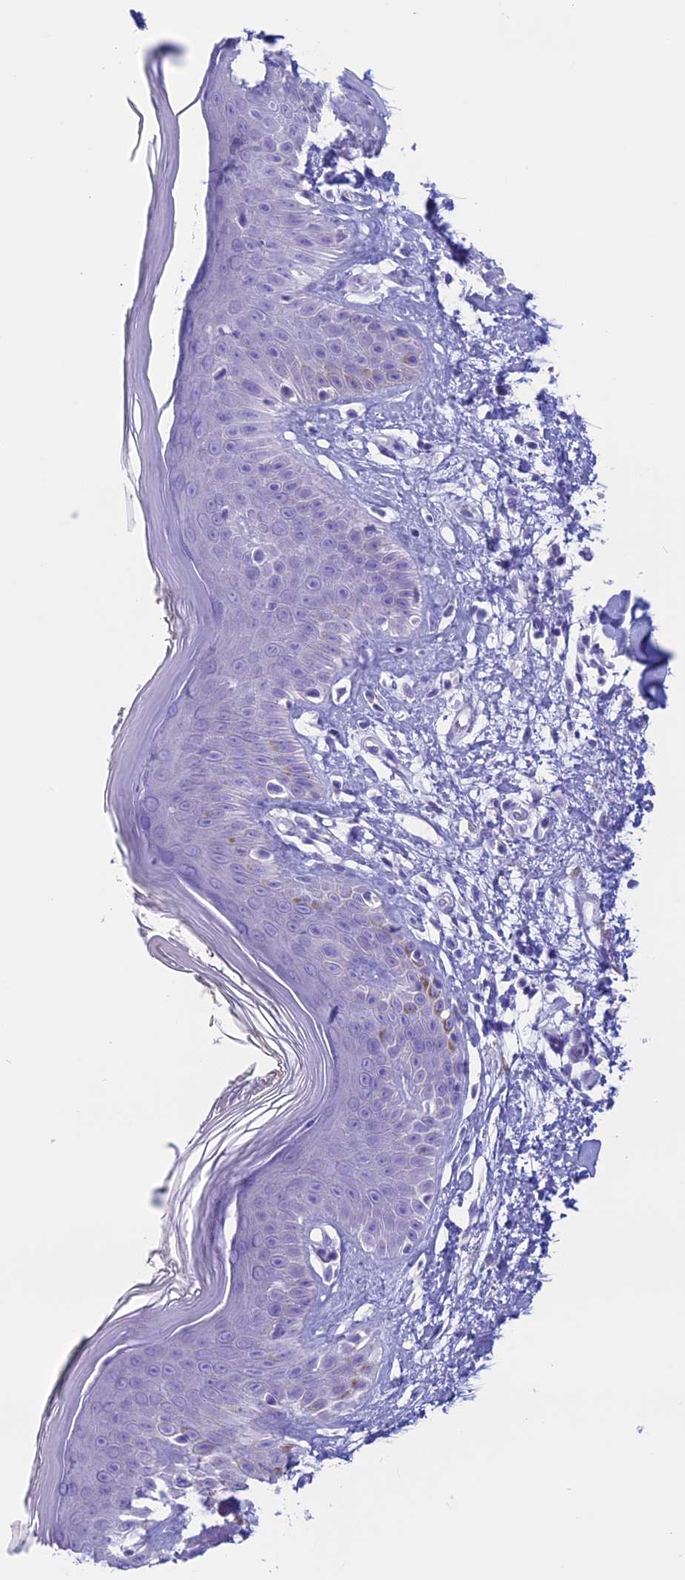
{"staining": {"intensity": "negative", "quantity": "none", "location": "none"}, "tissue": "skin", "cell_type": "Fibroblasts", "image_type": "normal", "snomed": [{"axis": "morphology", "description": "Normal tissue, NOS"}, {"axis": "topography", "description": "Skin"}], "caption": "DAB (3,3'-diaminobenzidine) immunohistochemical staining of normal human skin reveals no significant positivity in fibroblasts.", "gene": "RP1", "patient": {"sex": "female", "age": 64}}